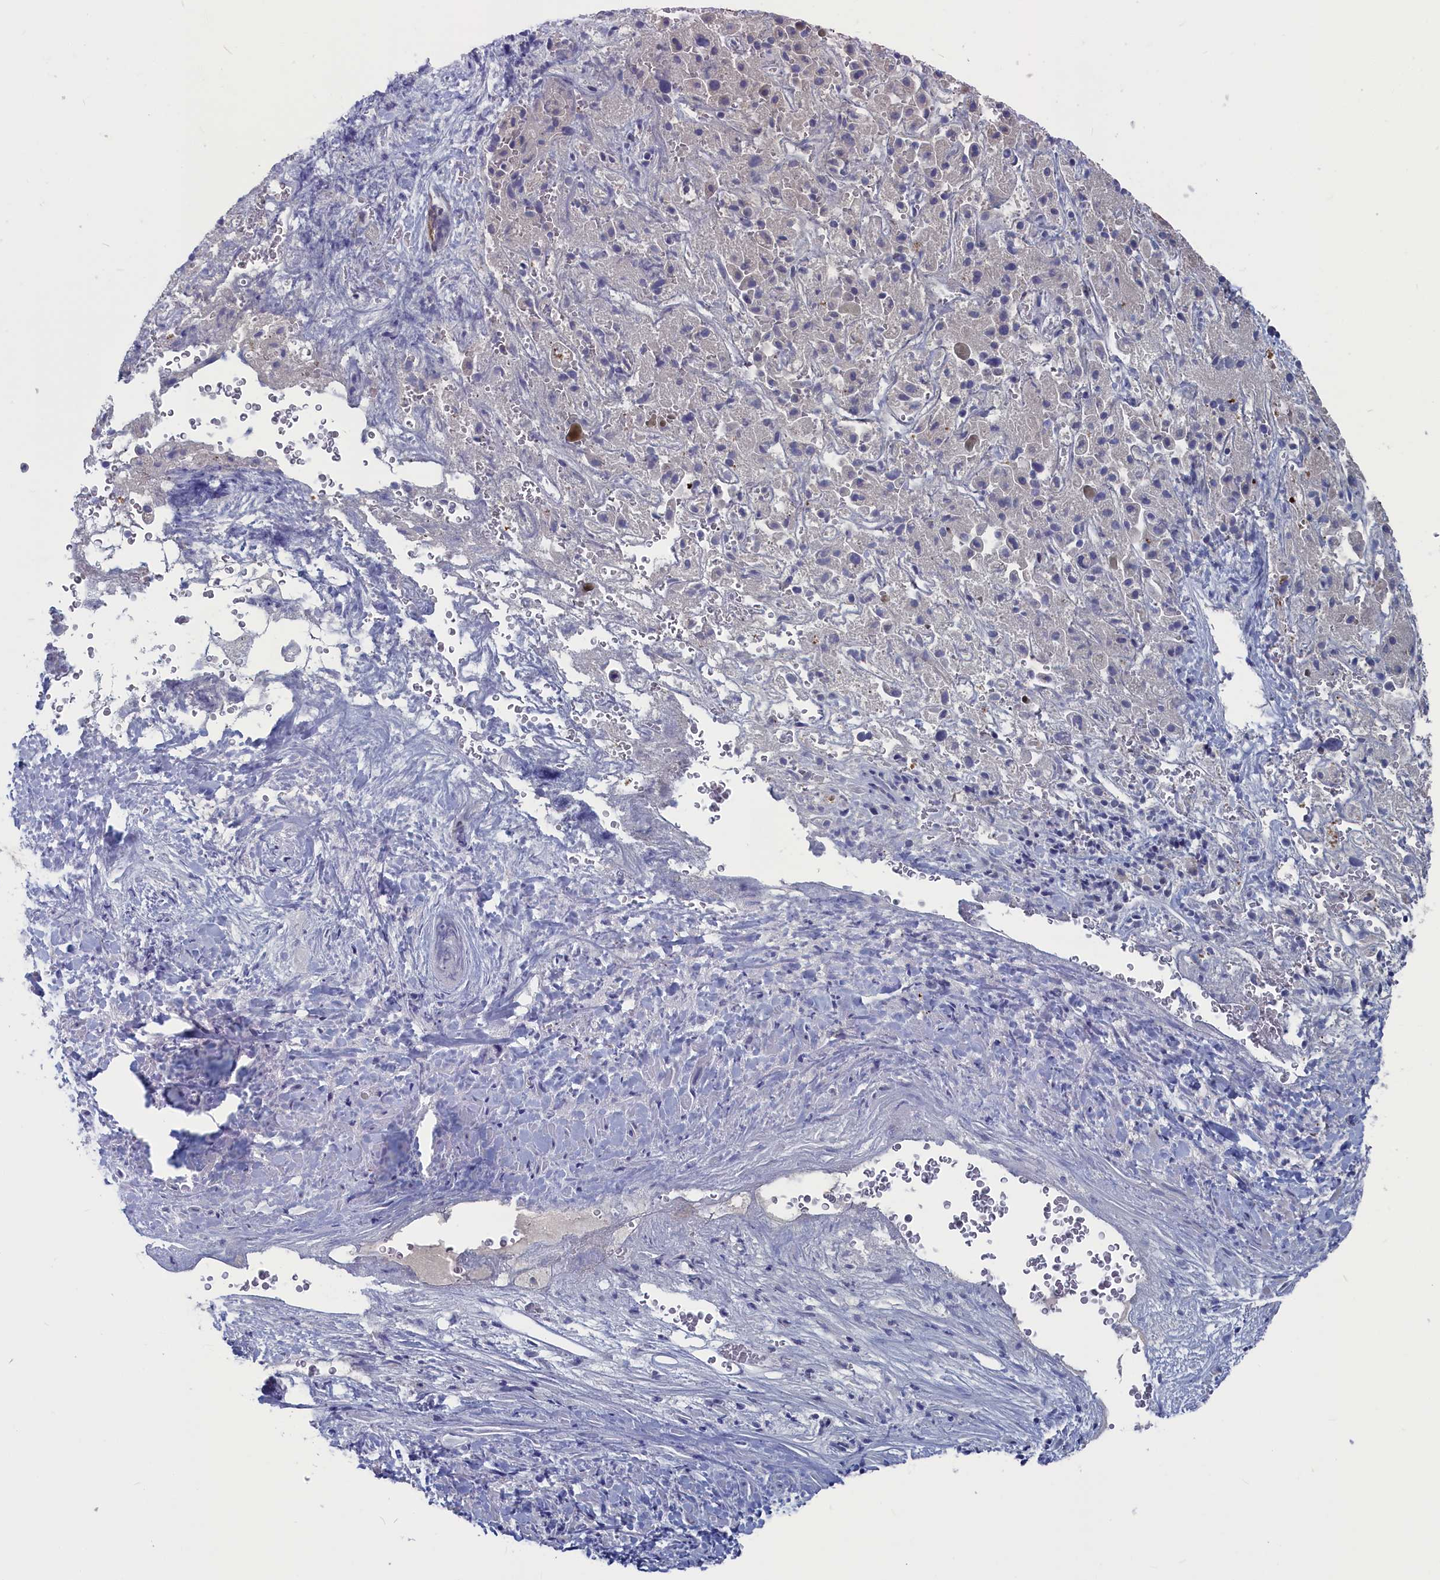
{"staining": {"intensity": "negative", "quantity": "none", "location": "none"}, "tissue": "liver cancer", "cell_type": "Tumor cells", "image_type": "cancer", "snomed": [{"axis": "morphology", "description": "Cholangiocarcinoma"}, {"axis": "topography", "description": "Liver"}], "caption": "High magnification brightfield microscopy of liver cancer stained with DAB (brown) and counterstained with hematoxylin (blue): tumor cells show no significant staining. (Brightfield microscopy of DAB (3,3'-diaminobenzidine) immunohistochemistry at high magnification).", "gene": "CEND1", "patient": {"sex": "female", "age": 52}}